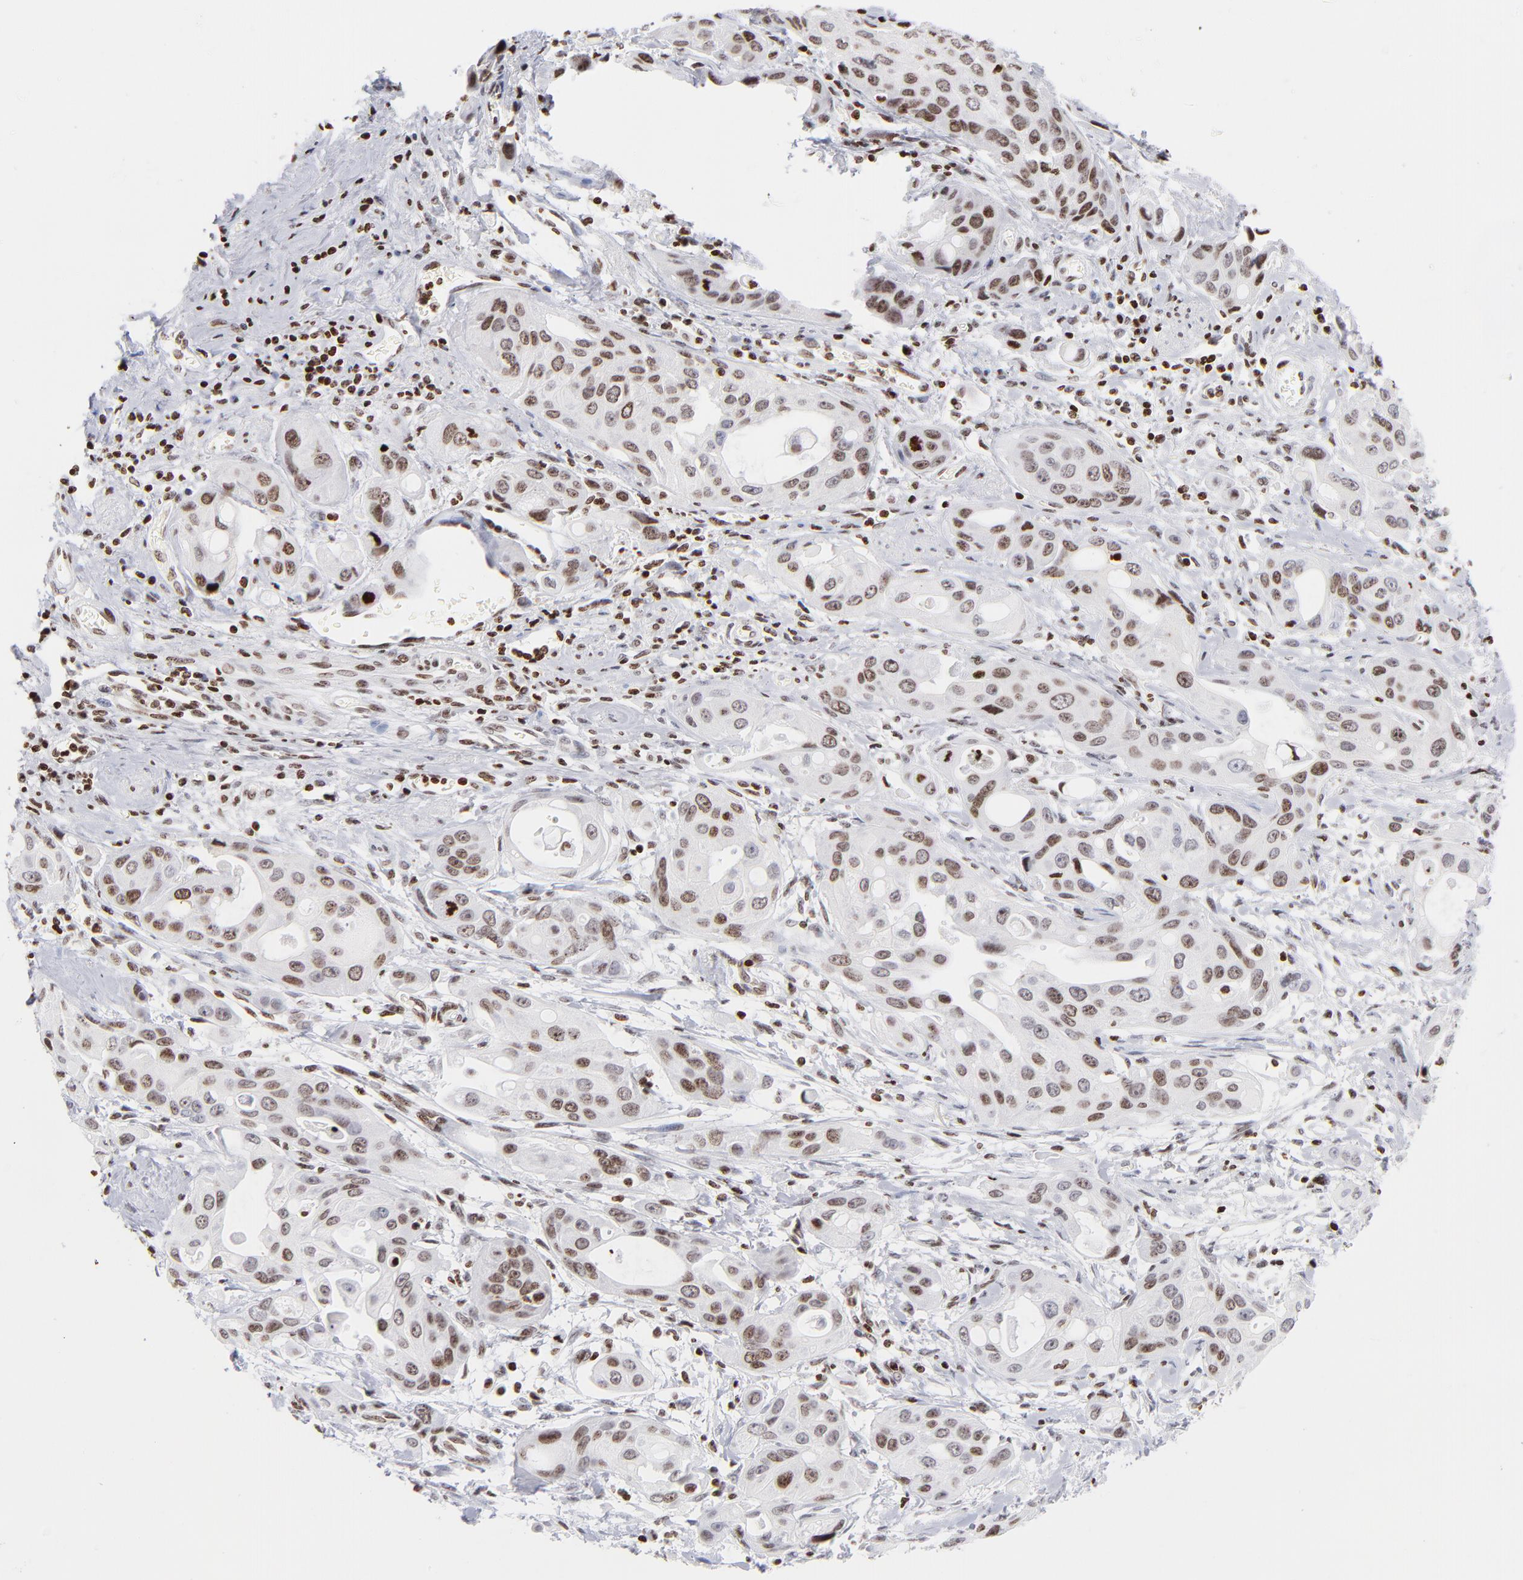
{"staining": {"intensity": "moderate", "quantity": "25%-75%", "location": "nuclear"}, "tissue": "pancreatic cancer", "cell_type": "Tumor cells", "image_type": "cancer", "snomed": [{"axis": "morphology", "description": "Adenocarcinoma, NOS"}, {"axis": "topography", "description": "Pancreas"}], "caption": "Immunohistochemical staining of human adenocarcinoma (pancreatic) demonstrates moderate nuclear protein expression in approximately 25%-75% of tumor cells. The staining was performed using DAB to visualize the protein expression in brown, while the nuclei were stained in blue with hematoxylin (Magnification: 20x).", "gene": "RTL4", "patient": {"sex": "female", "age": 60}}